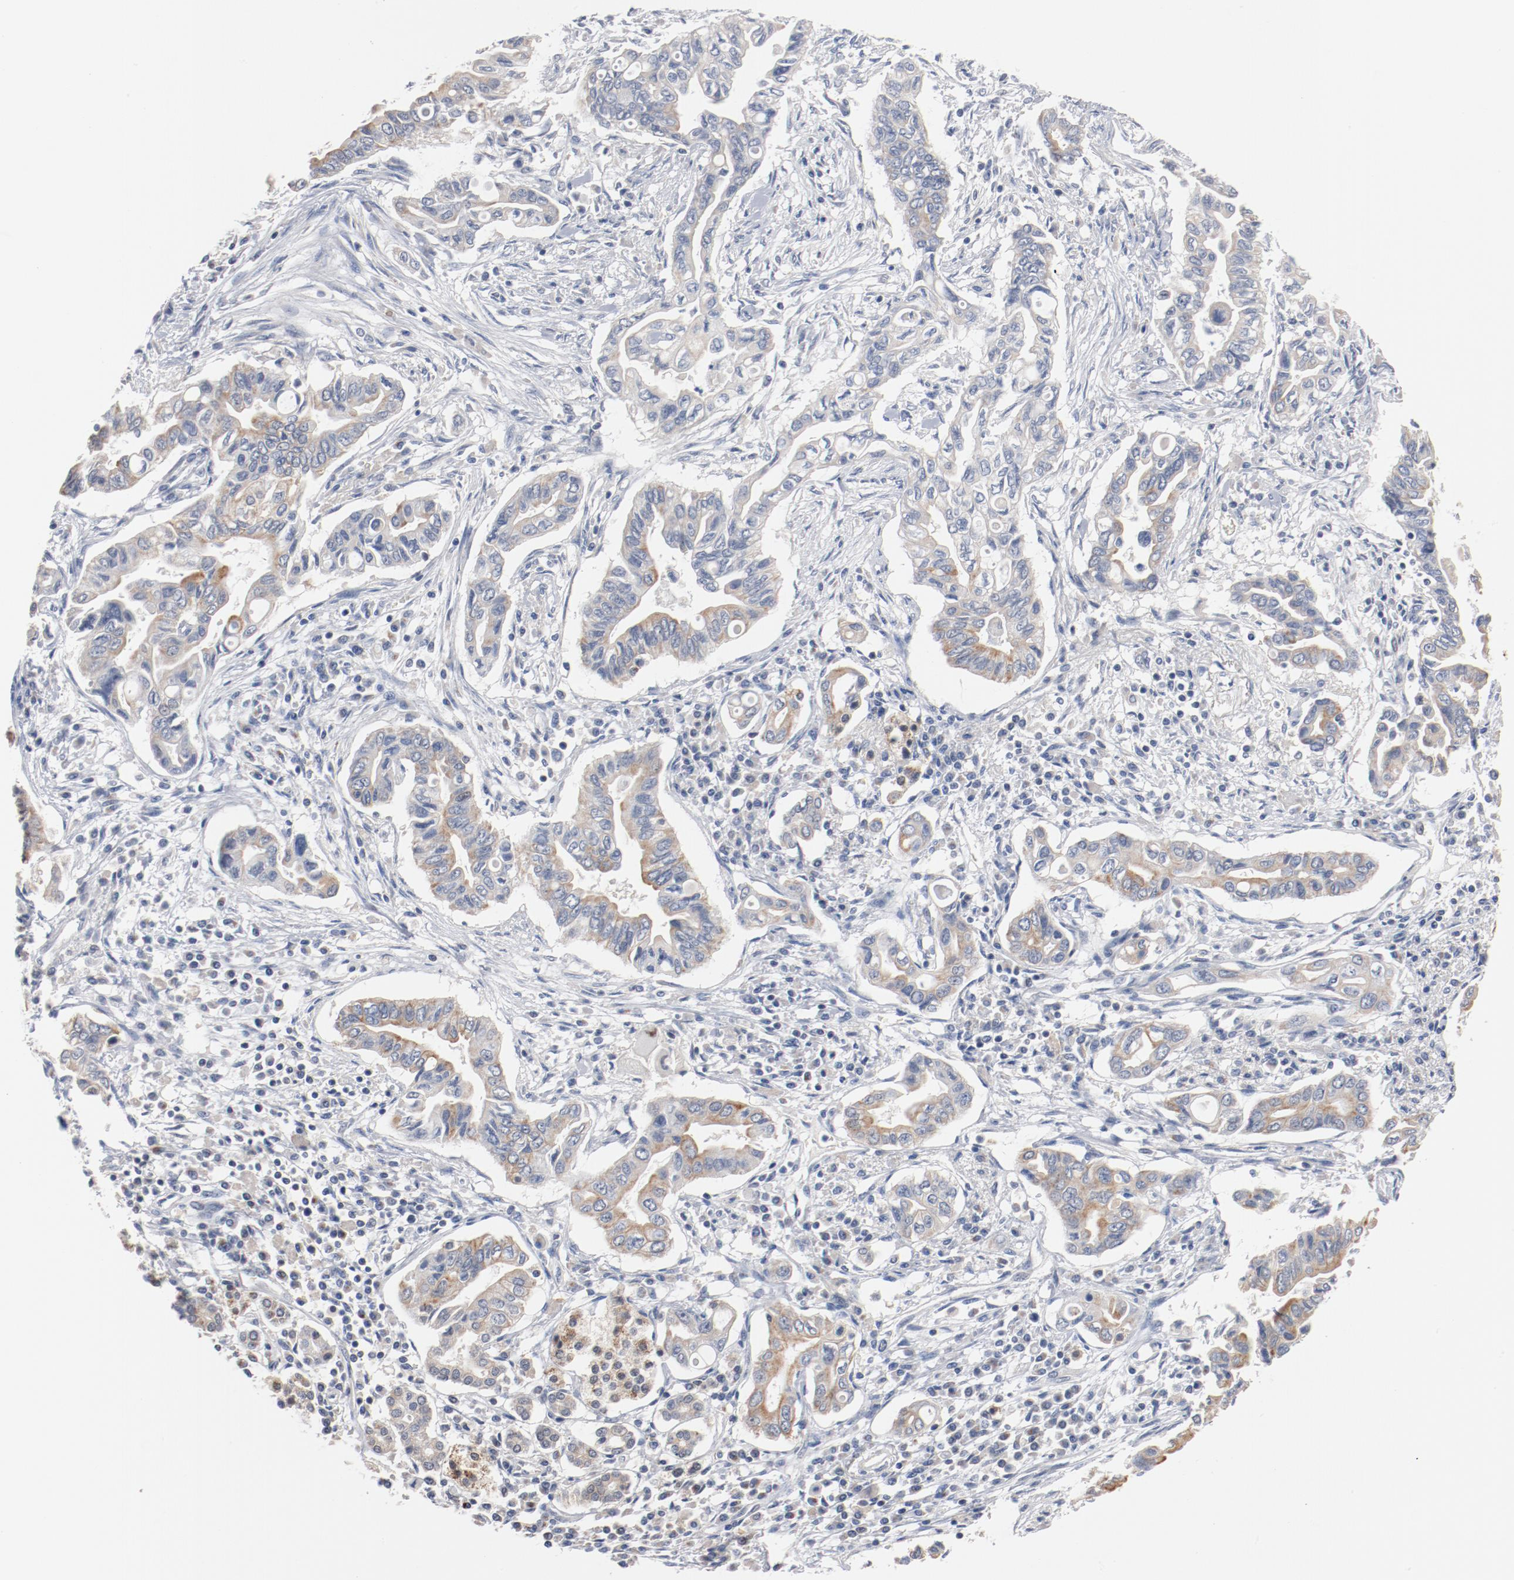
{"staining": {"intensity": "weak", "quantity": "<25%", "location": "cytoplasmic/membranous"}, "tissue": "pancreatic cancer", "cell_type": "Tumor cells", "image_type": "cancer", "snomed": [{"axis": "morphology", "description": "Adenocarcinoma, NOS"}, {"axis": "topography", "description": "Pancreas"}], "caption": "Protein analysis of pancreatic adenocarcinoma displays no significant expression in tumor cells.", "gene": "ERICH1", "patient": {"sex": "female", "age": 57}}